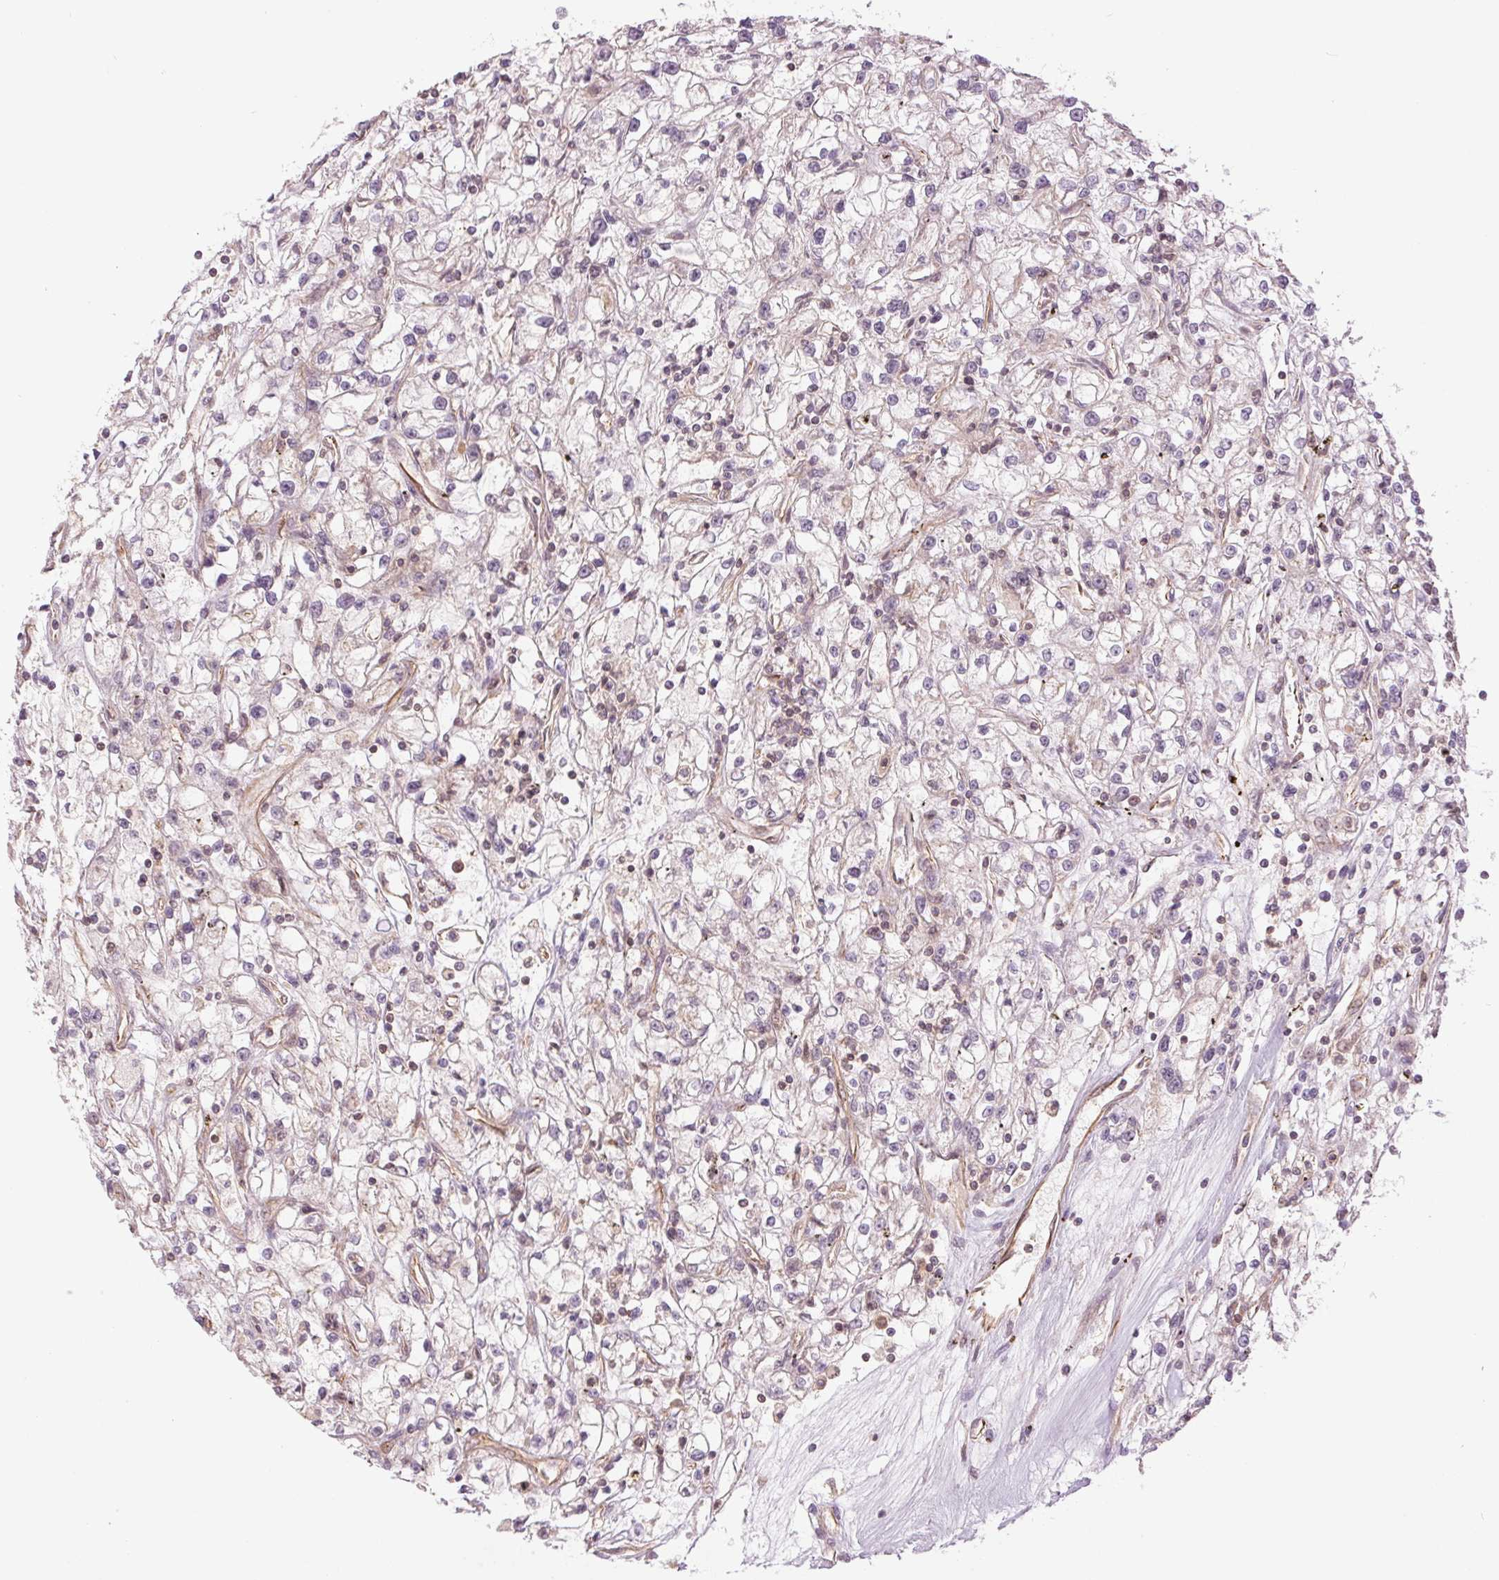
{"staining": {"intensity": "weak", "quantity": "<25%", "location": "cytoplasmic/membranous"}, "tissue": "renal cancer", "cell_type": "Tumor cells", "image_type": "cancer", "snomed": [{"axis": "morphology", "description": "Adenocarcinoma, NOS"}, {"axis": "topography", "description": "Kidney"}], "caption": "Tumor cells show no significant expression in renal adenocarcinoma. (Stains: DAB IHC with hematoxylin counter stain, Microscopy: brightfield microscopy at high magnification).", "gene": "STARD7", "patient": {"sex": "female", "age": 59}}